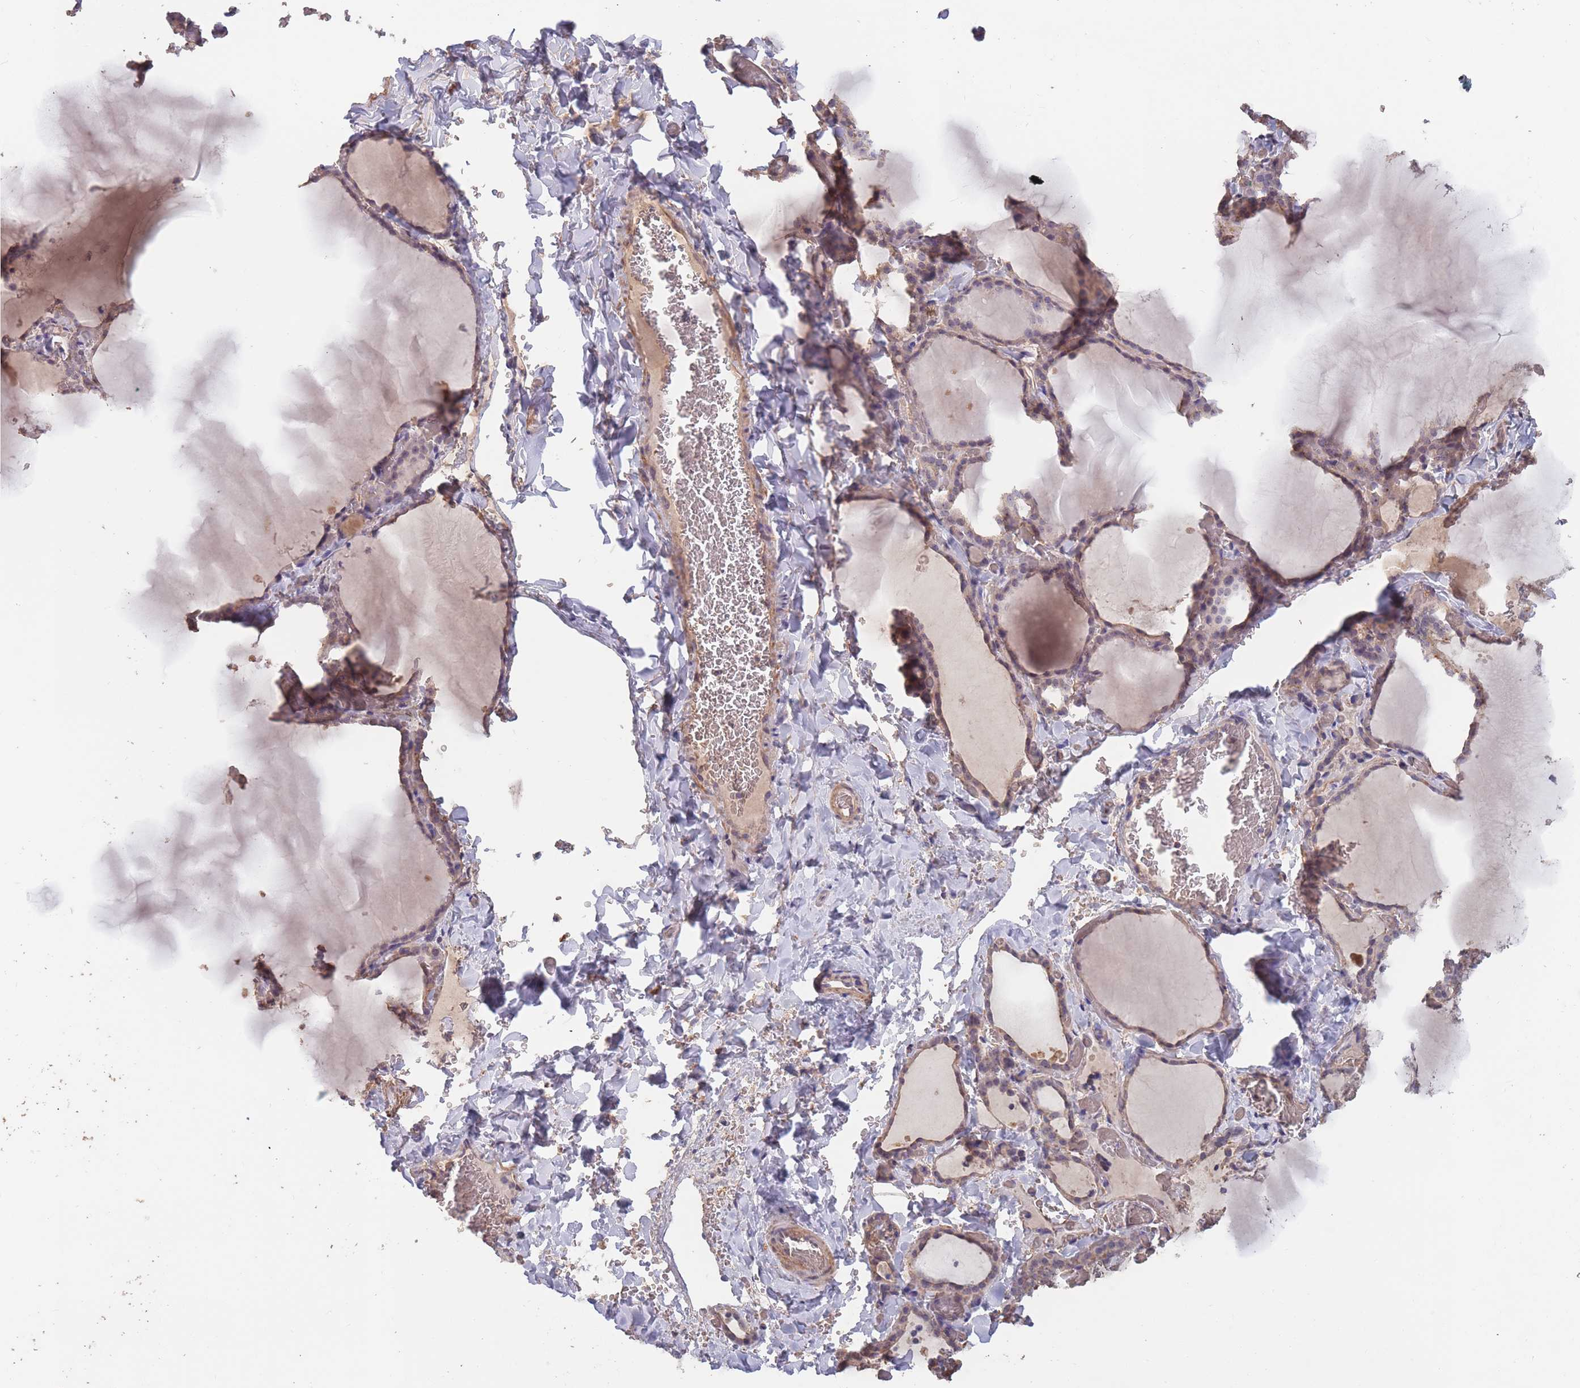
{"staining": {"intensity": "weak", "quantity": "25%-75%", "location": "cytoplasmic/membranous"}, "tissue": "thyroid gland", "cell_type": "Glandular cells", "image_type": "normal", "snomed": [{"axis": "morphology", "description": "Normal tissue, NOS"}, {"axis": "topography", "description": "Thyroid gland"}], "caption": "About 25%-75% of glandular cells in normal human thyroid gland show weak cytoplasmic/membranous protein staining as visualized by brown immunohistochemical staining.", "gene": "KIAA1755", "patient": {"sex": "female", "age": 22}}